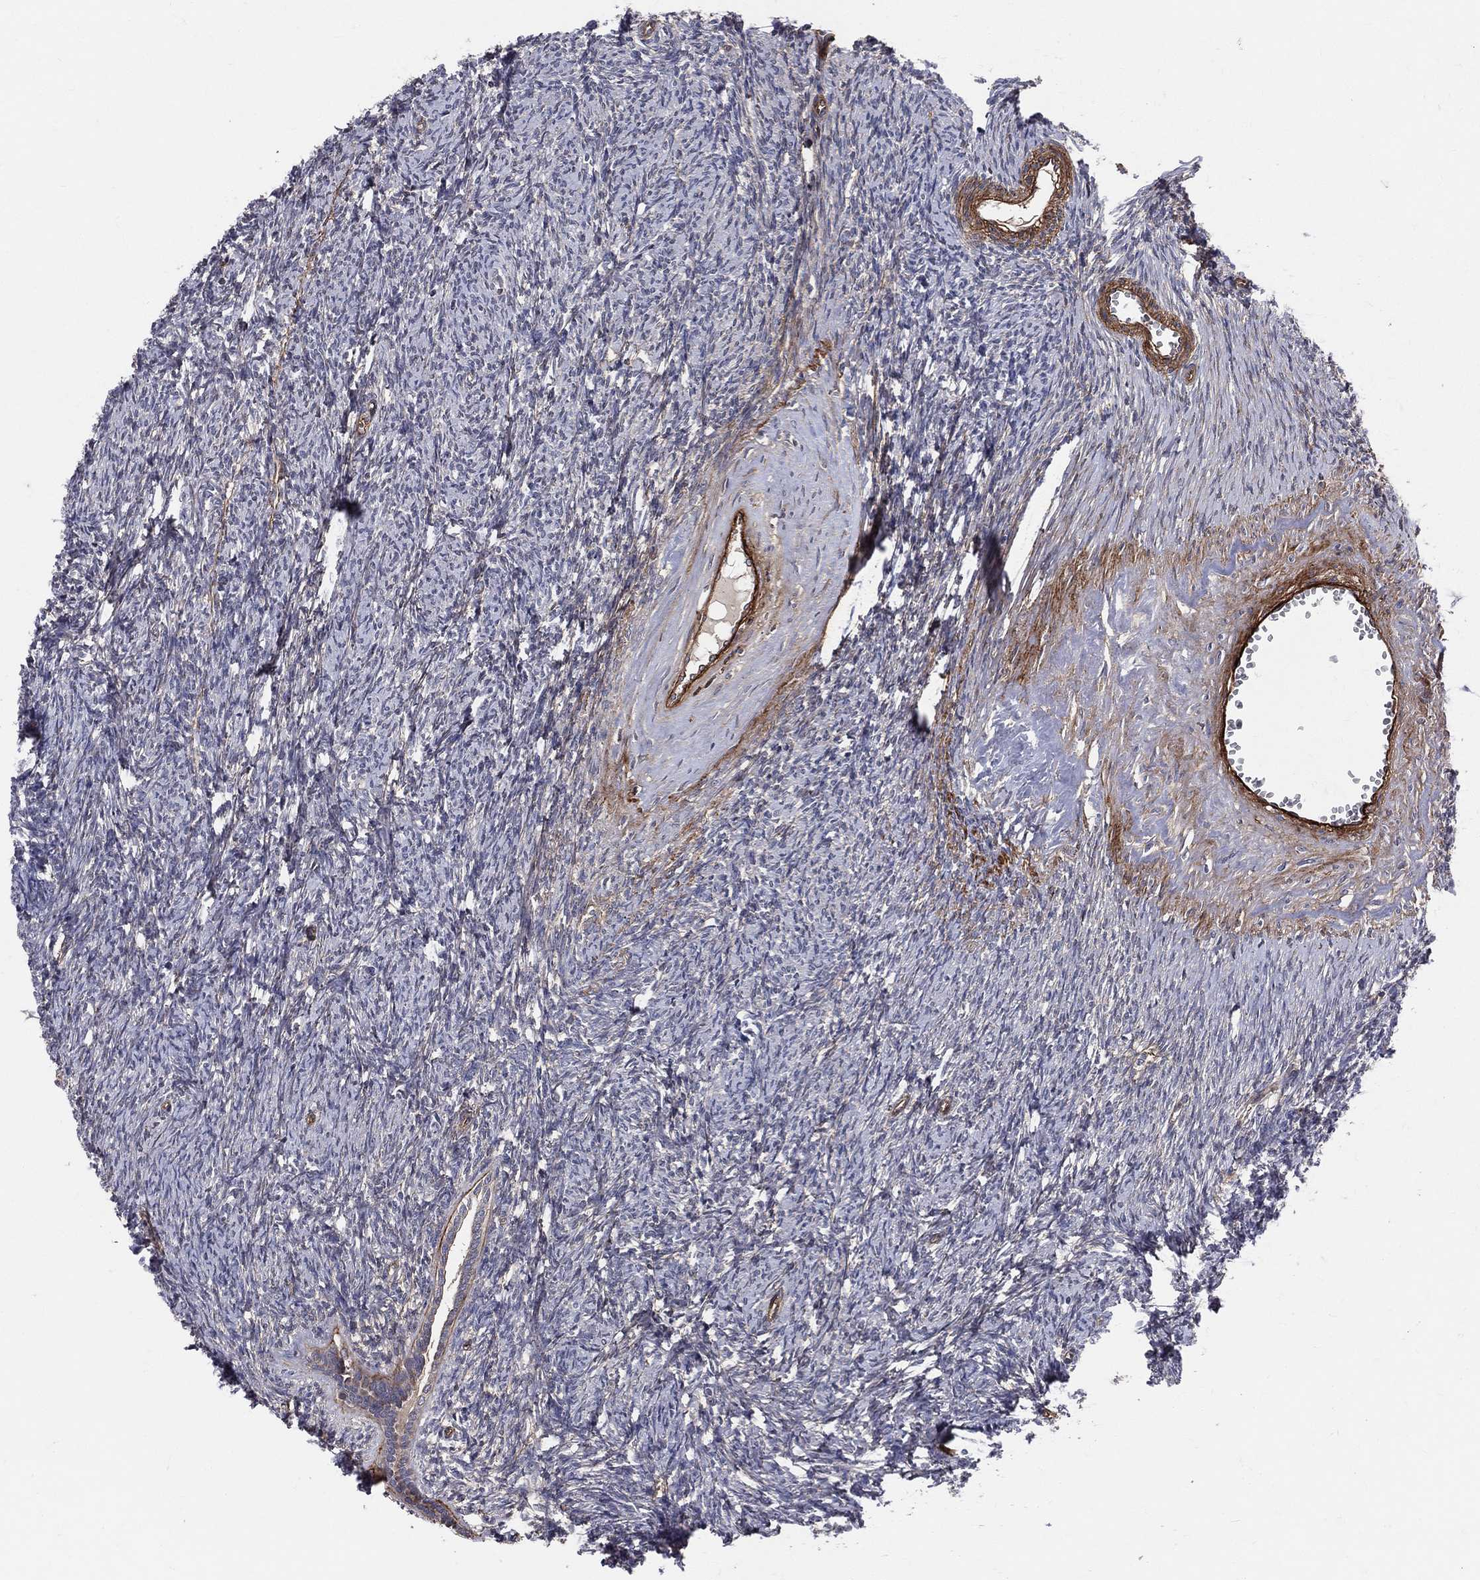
{"staining": {"intensity": "negative", "quantity": "none", "location": "none"}, "tissue": "ovary", "cell_type": "Ovarian stroma cells", "image_type": "normal", "snomed": [{"axis": "morphology", "description": "Normal tissue, NOS"}, {"axis": "topography", "description": "Fallopian tube"}, {"axis": "topography", "description": "Ovary"}], "caption": "Immunohistochemical staining of unremarkable human ovary displays no significant staining in ovarian stroma cells. (DAB (3,3'-diaminobenzidine) immunohistochemistry, high magnification).", "gene": "ENTPD1", "patient": {"sex": "female", "age": 33}}